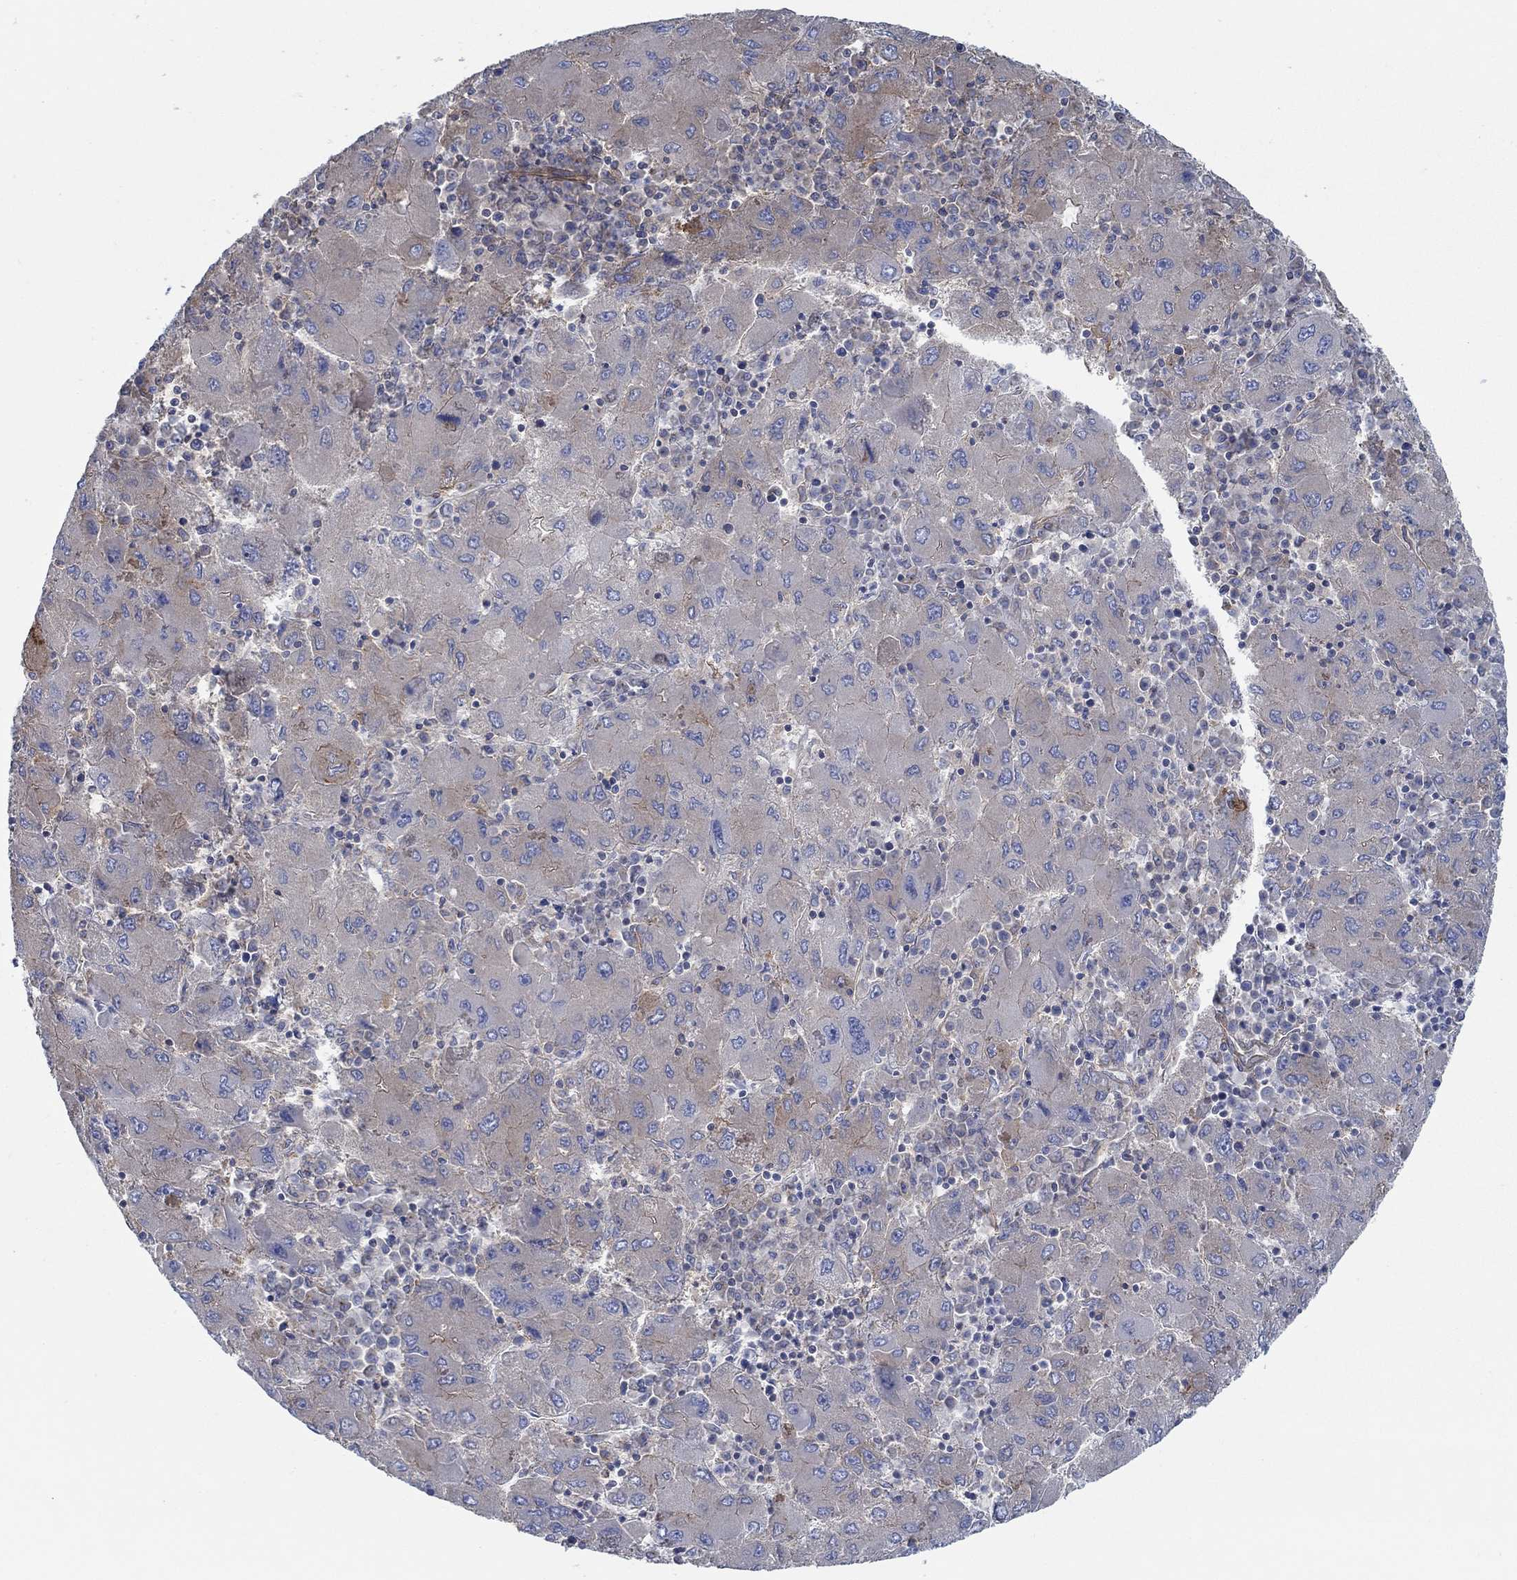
{"staining": {"intensity": "negative", "quantity": "none", "location": "none"}, "tissue": "liver cancer", "cell_type": "Tumor cells", "image_type": "cancer", "snomed": [{"axis": "morphology", "description": "Carcinoma, Hepatocellular, NOS"}, {"axis": "topography", "description": "Liver"}], "caption": "This is an immunohistochemistry (IHC) histopathology image of human liver hepatocellular carcinoma. There is no staining in tumor cells.", "gene": "SPAG9", "patient": {"sex": "male", "age": 75}}